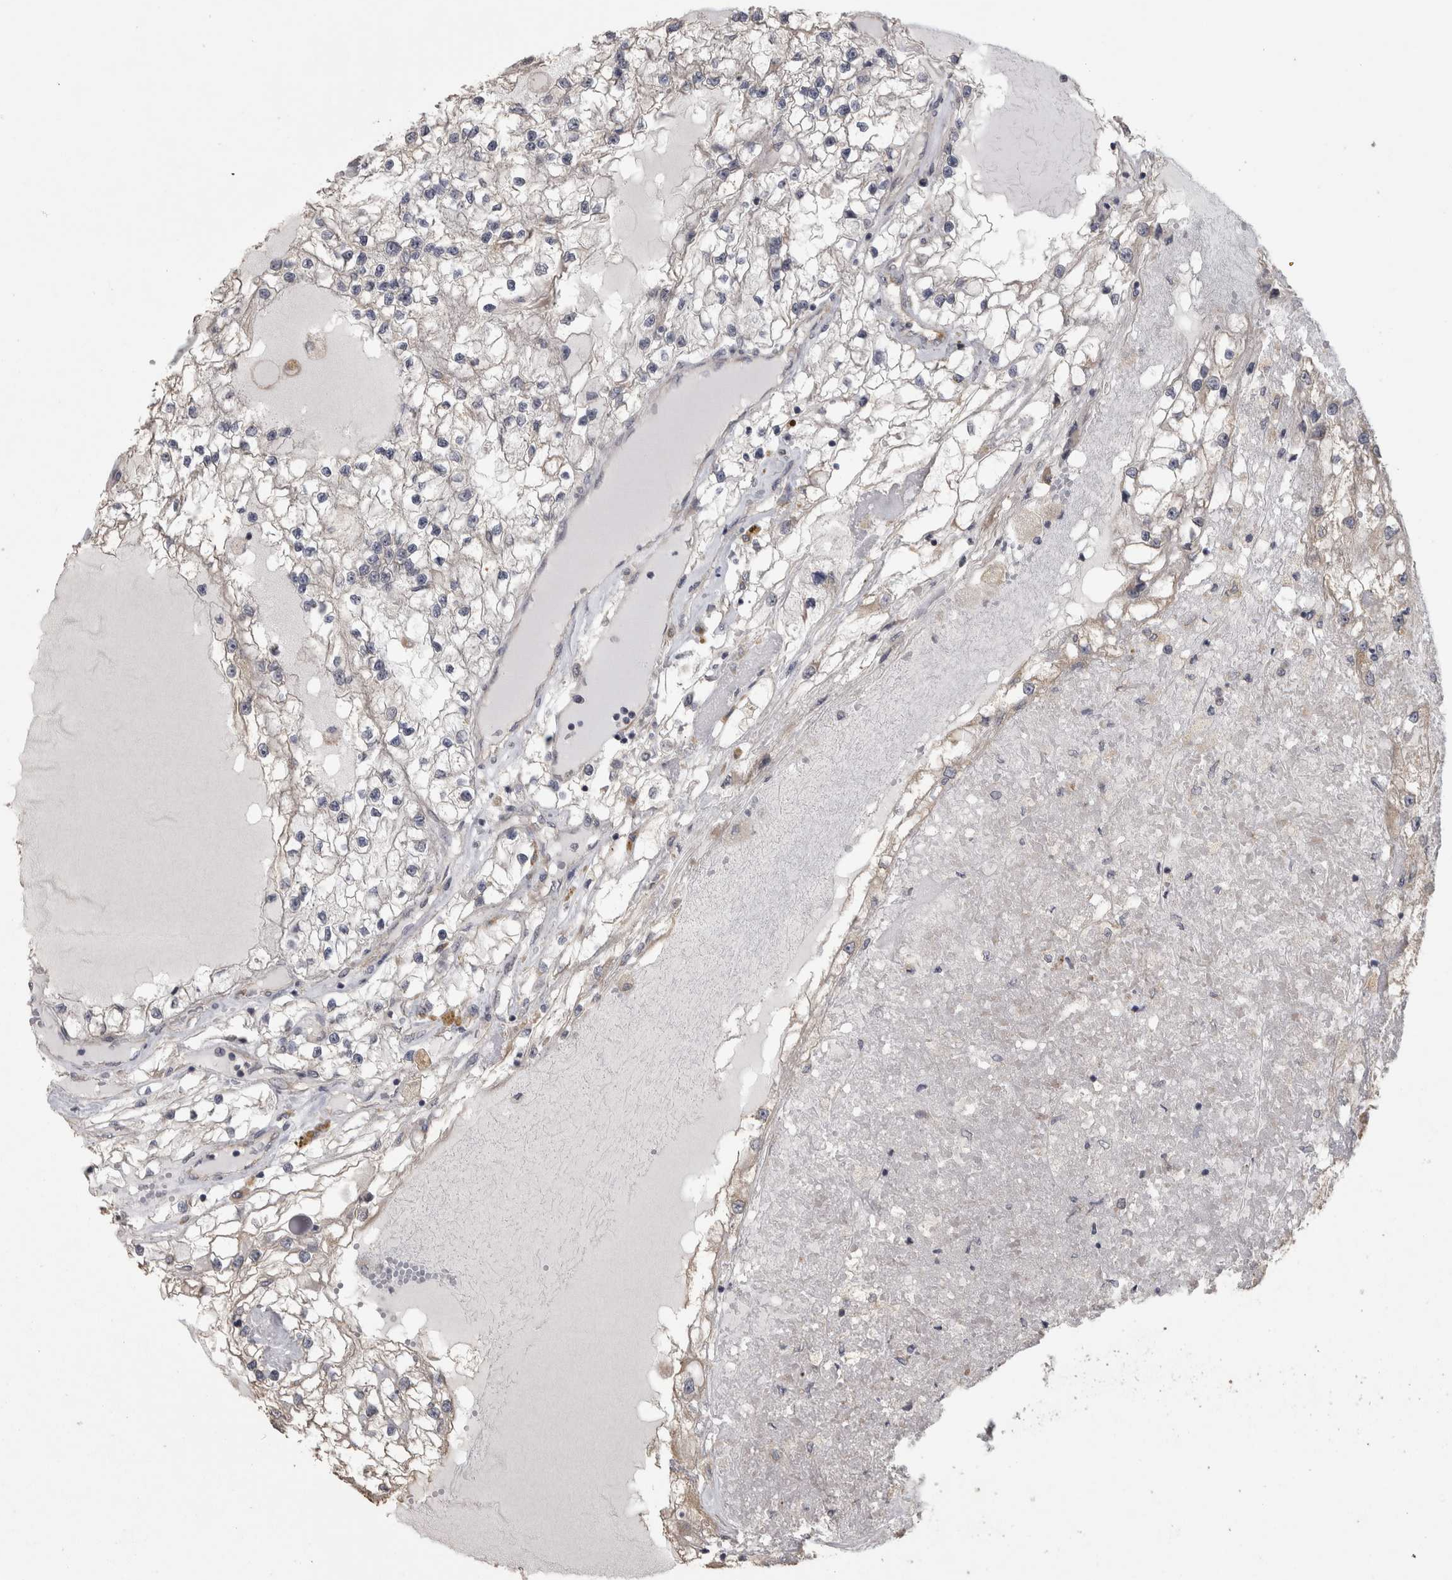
{"staining": {"intensity": "negative", "quantity": "none", "location": "none"}, "tissue": "renal cancer", "cell_type": "Tumor cells", "image_type": "cancer", "snomed": [{"axis": "morphology", "description": "Adenocarcinoma, NOS"}, {"axis": "topography", "description": "Kidney"}], "caption": "This is an immunohistochemistry micrograph of human renal cancer (adenocarcinoma). There is no staining in tumor cells.", "gene": "RAB29", "patient": {"sex": "male", "age": 68}}